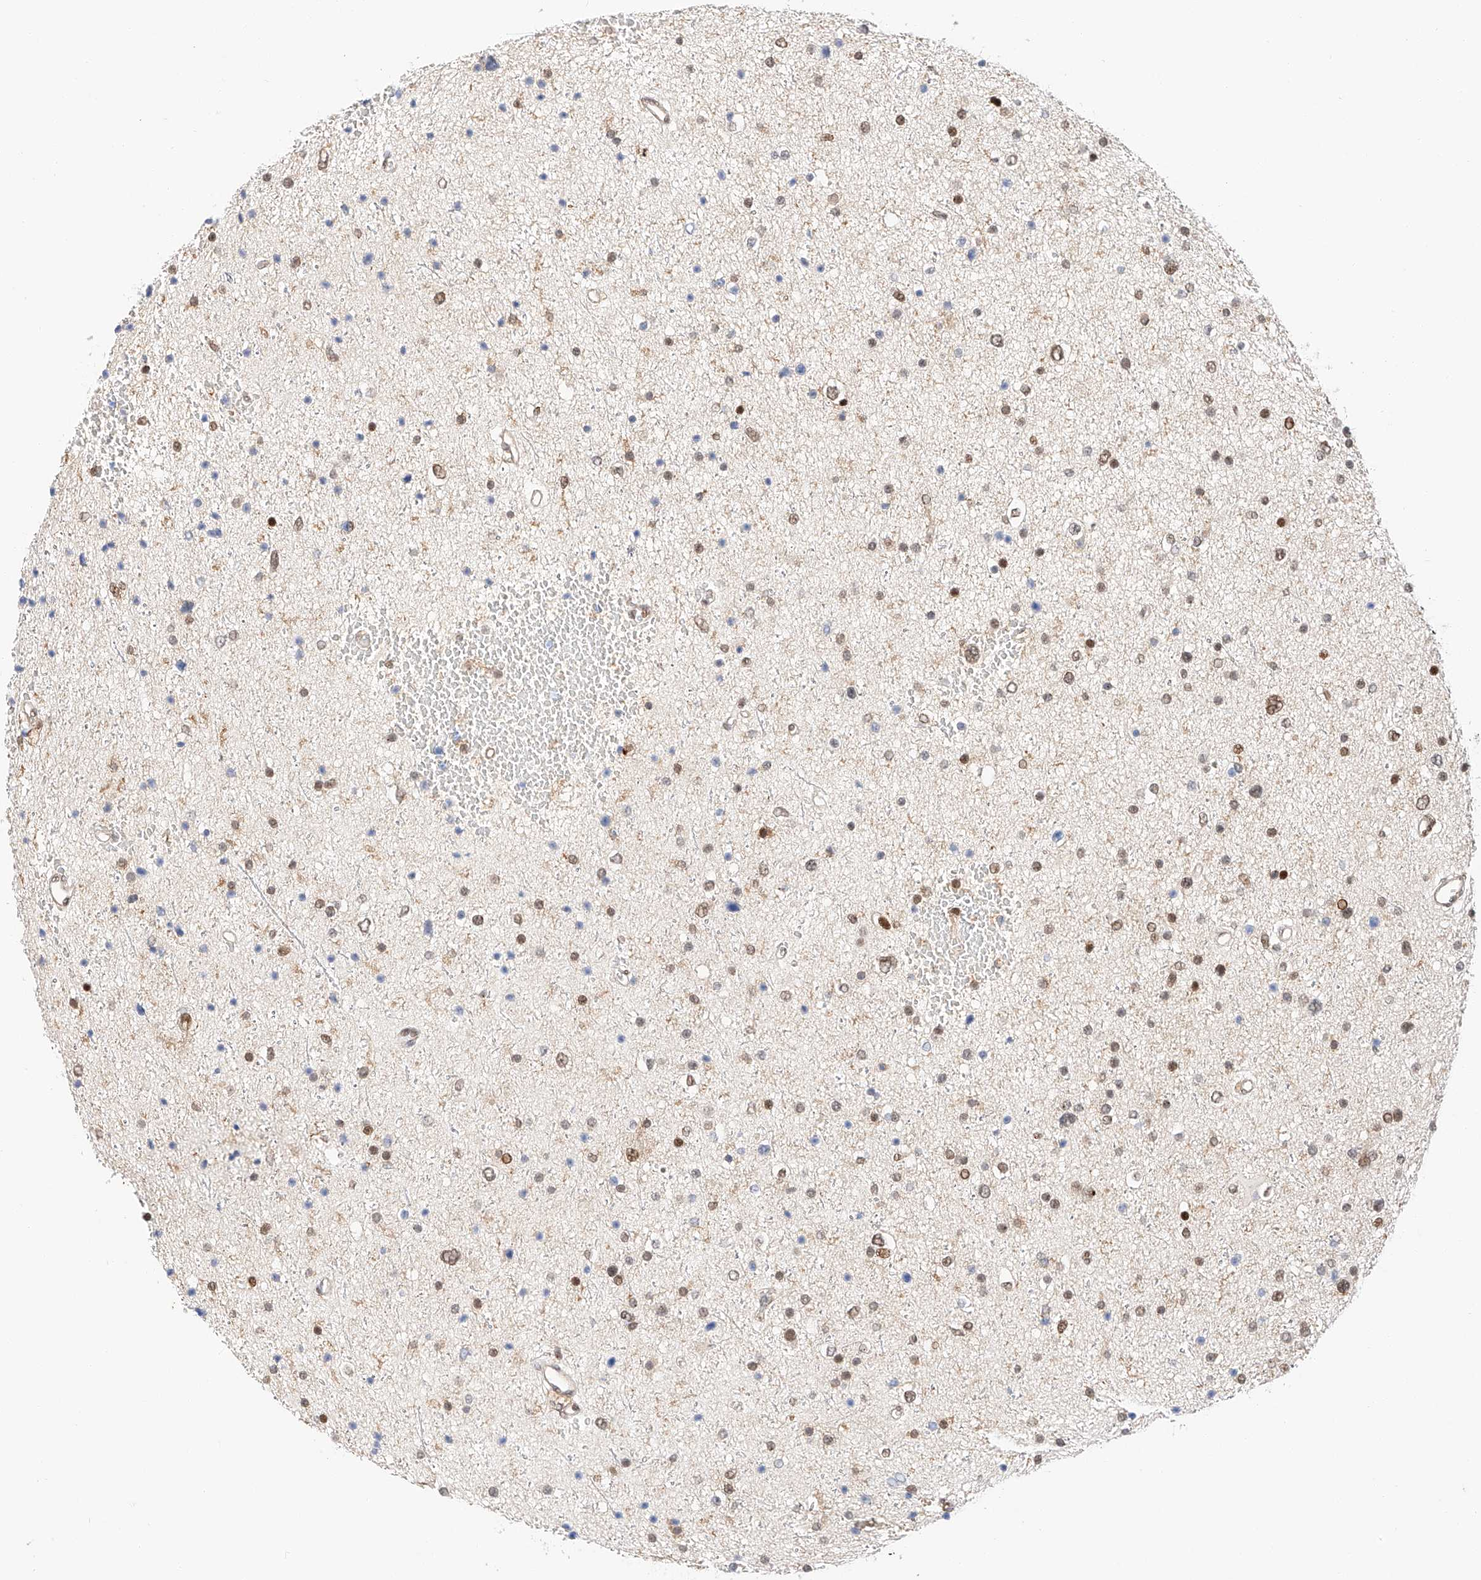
{"staining": {"intensity": "moderate", "quantity": "25%-75%", "location": "nuclear"}, "tissue": "glioma", "cell_type": "Tumor cells", "image_type": "cancer", "snomed": [{"axis": "morphology", "description": "Glioma, malignant, Low grade"}, {"axis": "topography", "description": "Brain"}], "caption": "There is medium levels of moderate nuclear expression in tumor cells of low-grade glioma (malignant), as demonstrated by immunohistochemical staining (brown color).", "gene": "HDAC9", "patient": {"sex": "female", "age": 37}}